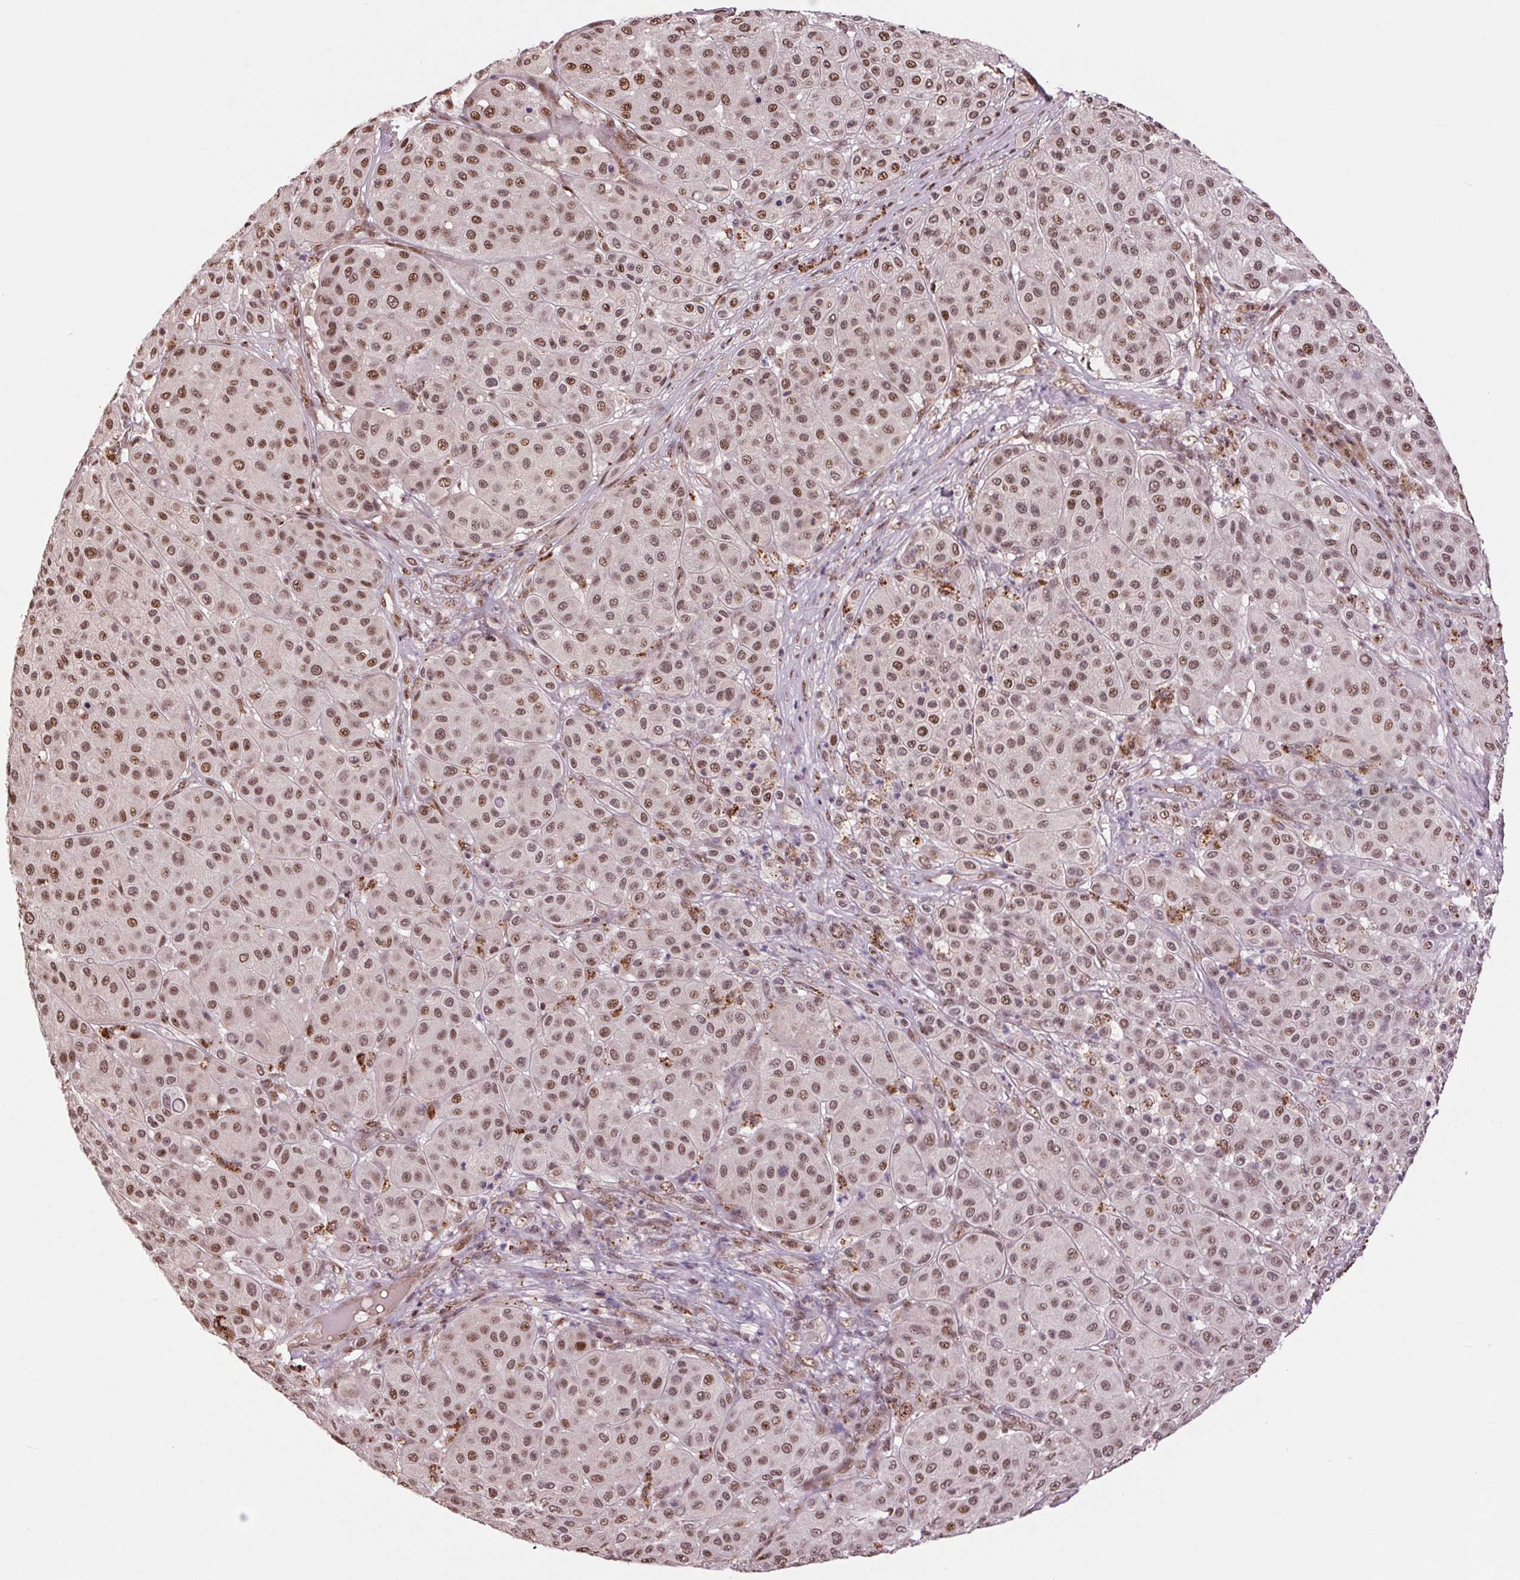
{"staining": {"intensity": "moderate", "quantity": ">75%", "location": "nuclear"}, "tissue": "melanoma", "cell_type": "Tumor cells", "image_type": "cancer", "snomed": [{"axis": "morphology", "description": "Malignant melanoma, Metastatic site"}, {"axis": "topography", "description": "Smooth muscle"}], "caption": "About >75% of tumor cells in human malignant melanoma (metastatic site) exhibit moderate nuclear protein expression as visualized by brown immunohistochemical staining.", "gene": "RAD23A", "patient": {"sex": "male", "age": 41}}